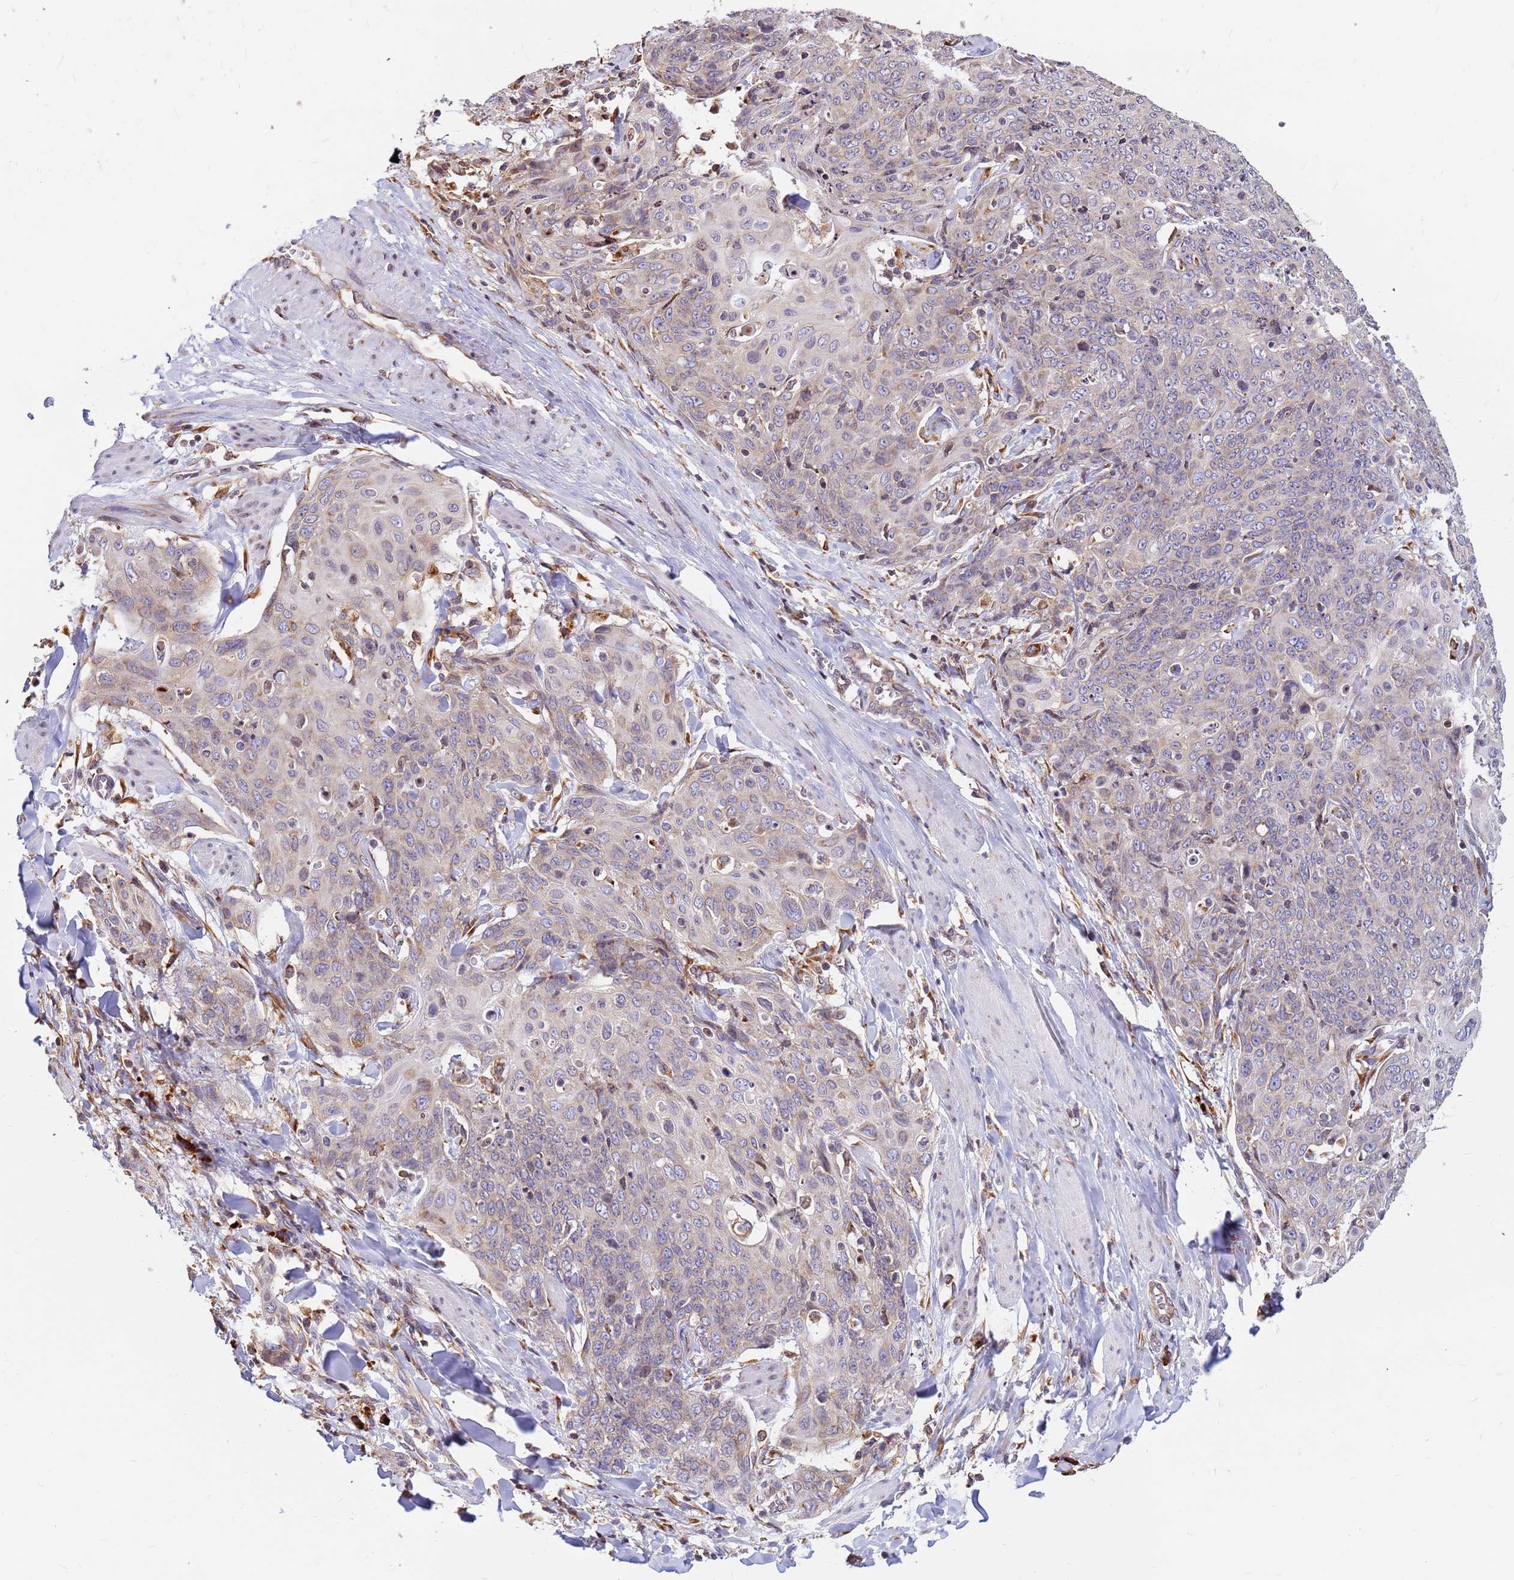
{"staining": {"intensity": "negative", "quantity": "none", "location": "none"}, "tissue": "skin cancer", "cell_type": "Tumor cells", "image_type": "cancer", "snomed": [{"axis": "morphology", "description": "Squamous cell carcinoma, NOS"}, {"axis": "topography", "description": "Skin"}, {"axis": "topography", "description": "Vulva"}], "caption": "DAB (3,3'-diaminobenzidine) immunohistochemical staining of human squamous cell carcinoma (skin) displays no significant expression in tumor cells. (DAB (3,3'-diaminobenzidine) IHC, high magnification).", "gene": "SSR4", "patient": {"sex": "female", "age": 85}}